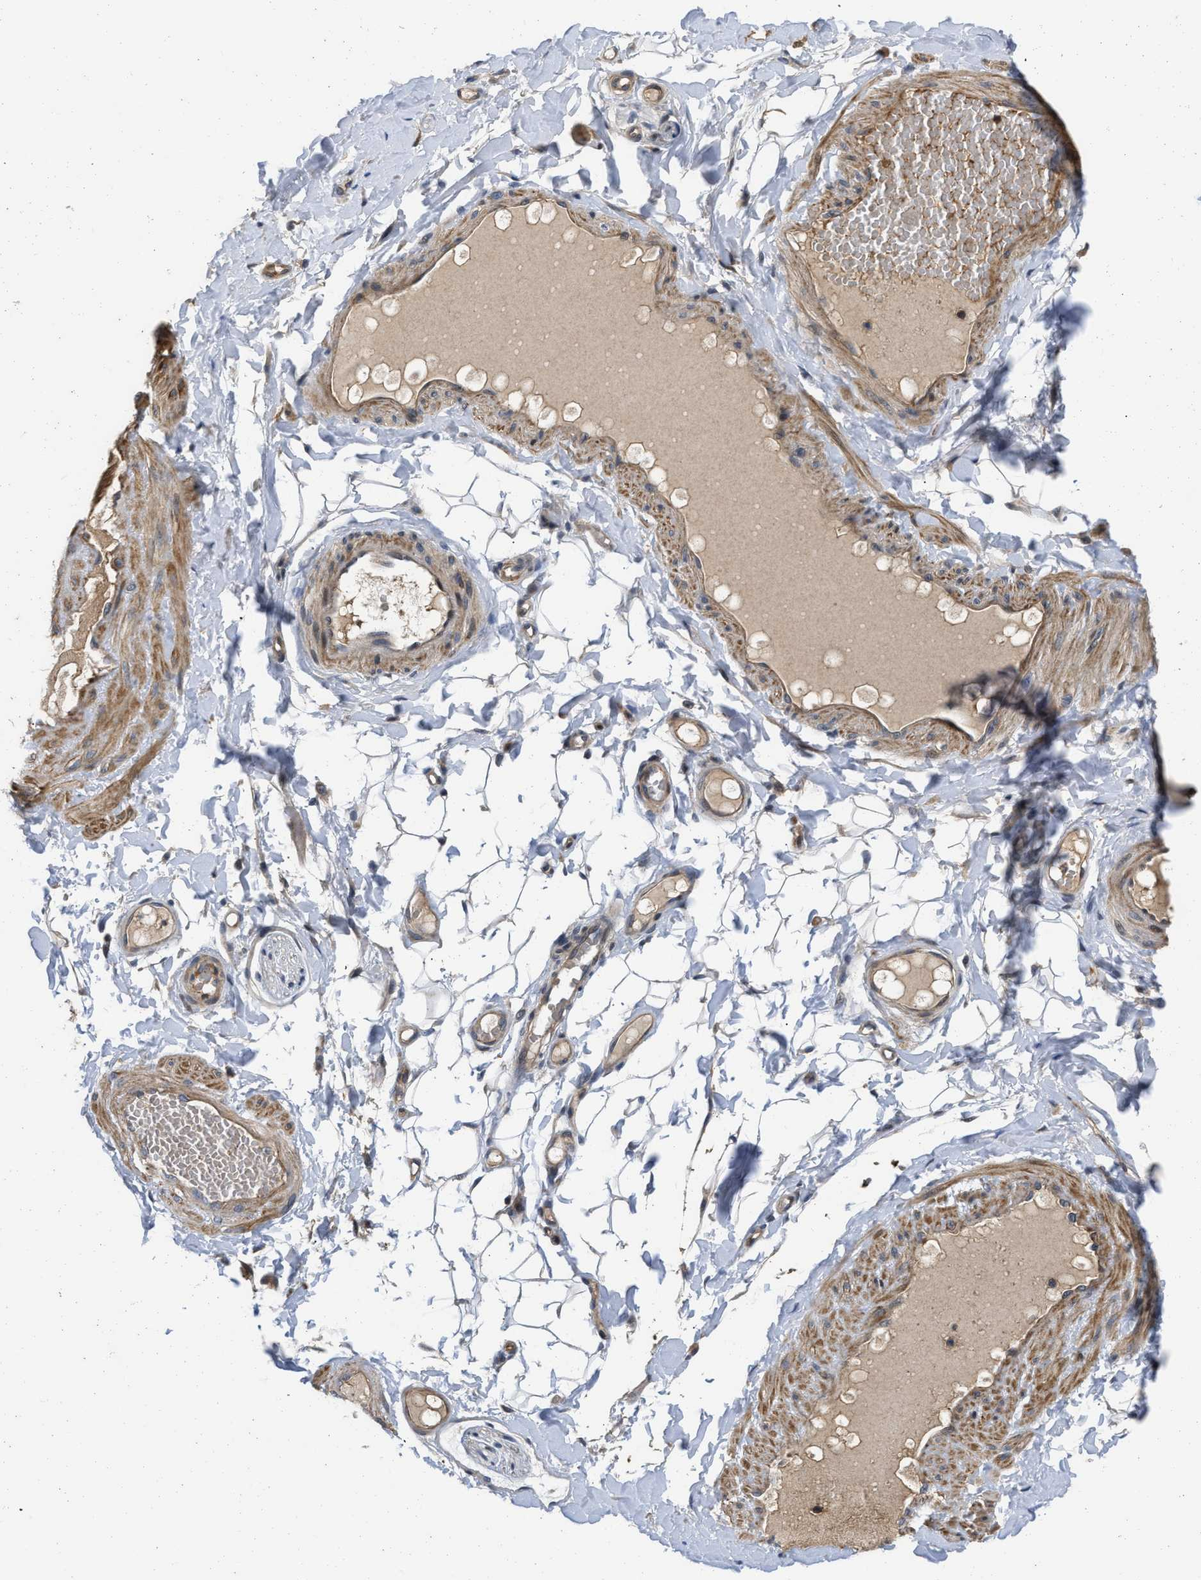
{"staining": {"intensity": "weak", "quantity": ">75%", "location": "cytoplasmic/membranous,nuclear"}, "tissue": "adipose tissue", "cell_type": "Adipocytes", "image_type": "normal", "snomed": [{"axis": "morphology", "description": "Normal tissue, NOS"}, {"axis": "topography", "description": "Adipose tissue"}, {"axis": "topography", "description": "Vascular tissue"}, {"axis": "topography", "description": "Peripheral nerve tissue"}], "caption": "Immunohistochemistry (IHC) histopathology image of normal adipose tissue: adipose tissue stained using IHC reveals low levels of weak protein expression localized specifically in the cytoplasmic/membranous,nuclear of adipocytes, appearing as a cytoplasmic/membranous,nuclear brown color.", "gene": "PRDM14", "patient": {"sex": "male", "age": 25}}